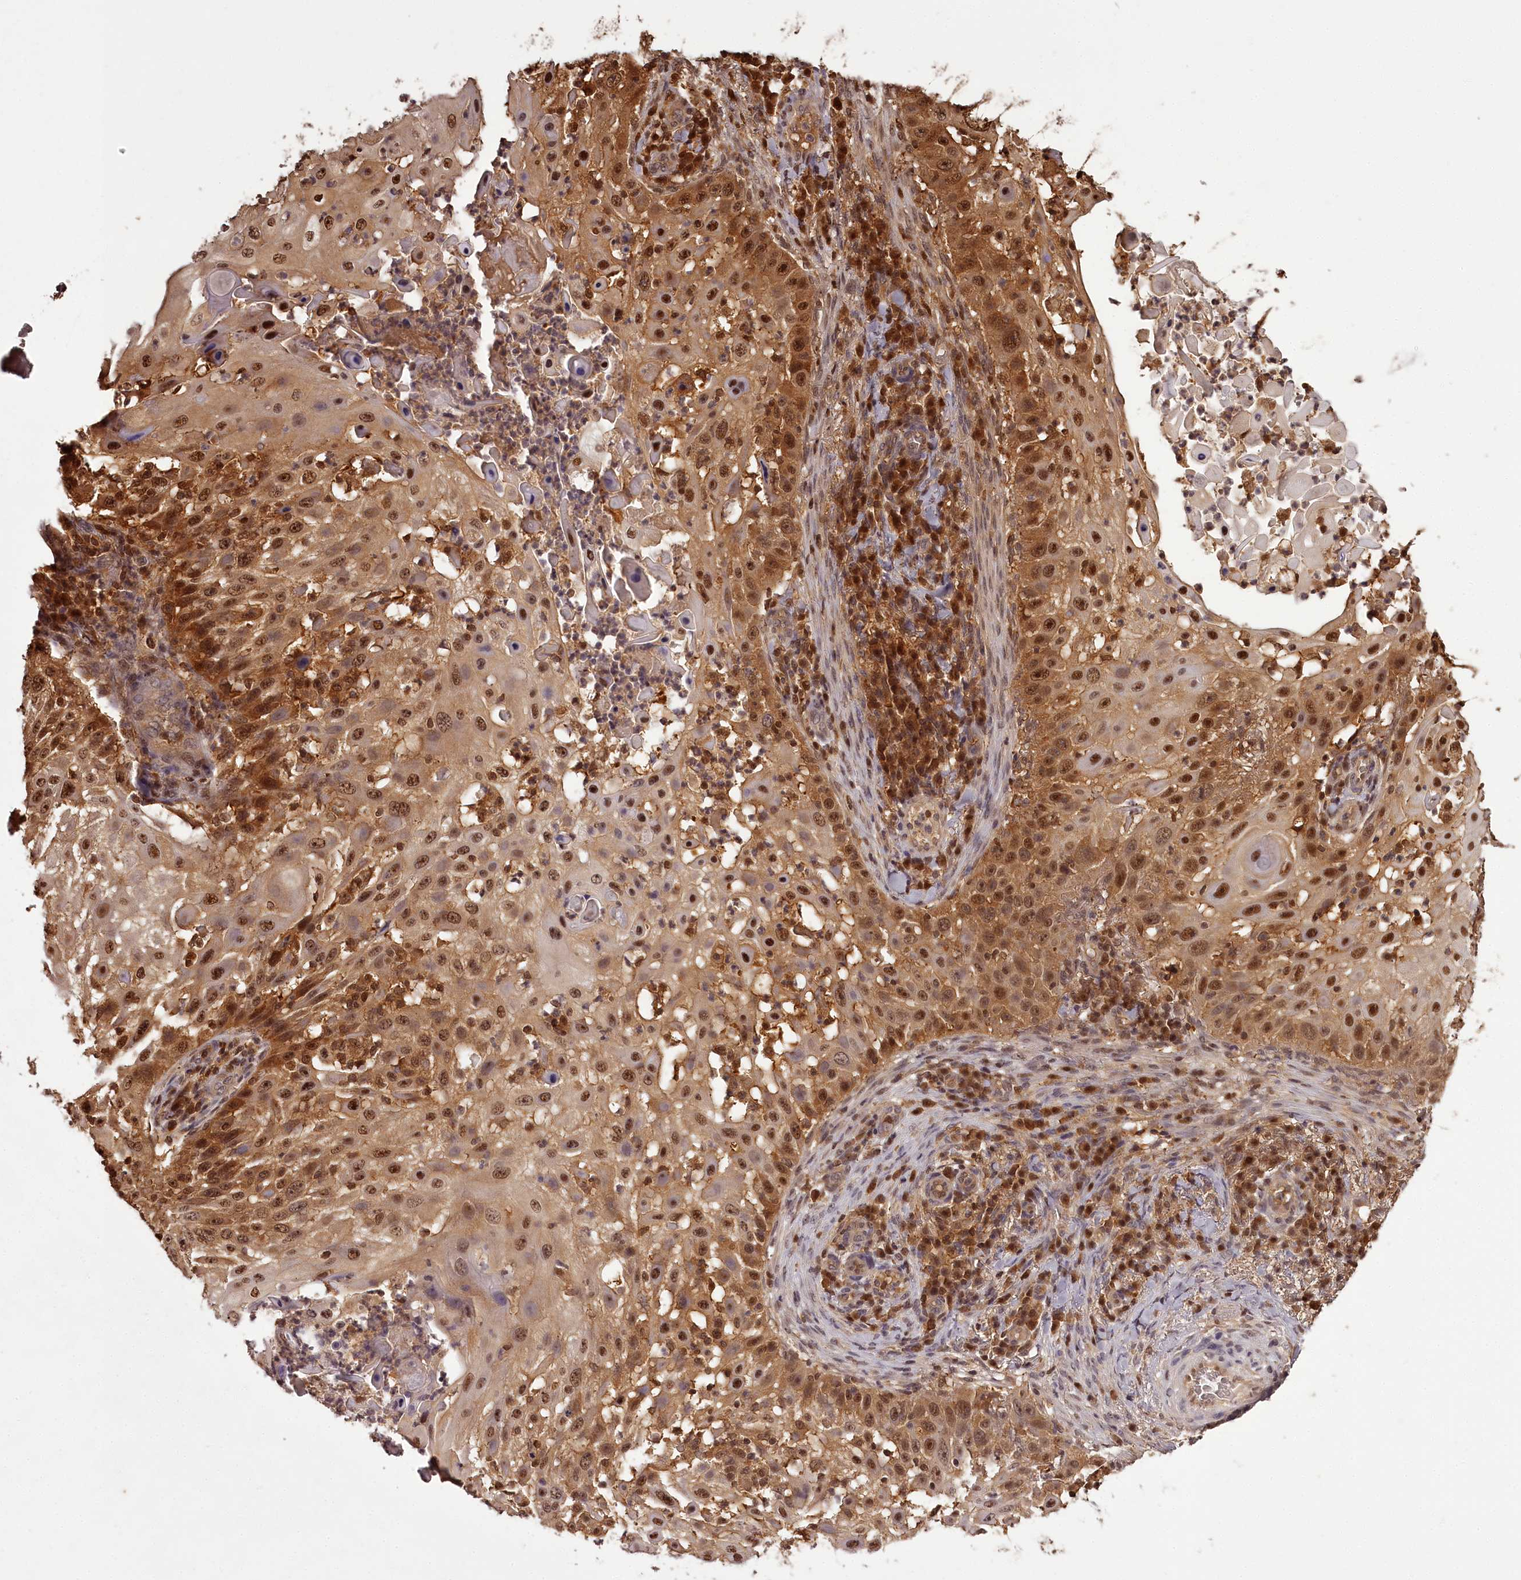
{"staining": {"intensity": "moderate", "quantity": ">75%", "location": "cytoplasmic/membranous,nuclear"}, "tissue": "skin cancer", "cell_type": "Tumor cells", "image_type": "cancer", "snomed": [{"axis": "morphology", "description": "Squamous cell carcinoma, NOS"}, {"axis": "topography", "description": "Skin"}], "caption": "Moderate cytoplasmic/membranous and nuclear staining is seen in approximately >75% of tumor cells in skin squamous cell carcinoma.", "gene": "NPRL2", "patient": {"sex": "female", "age": 44}}